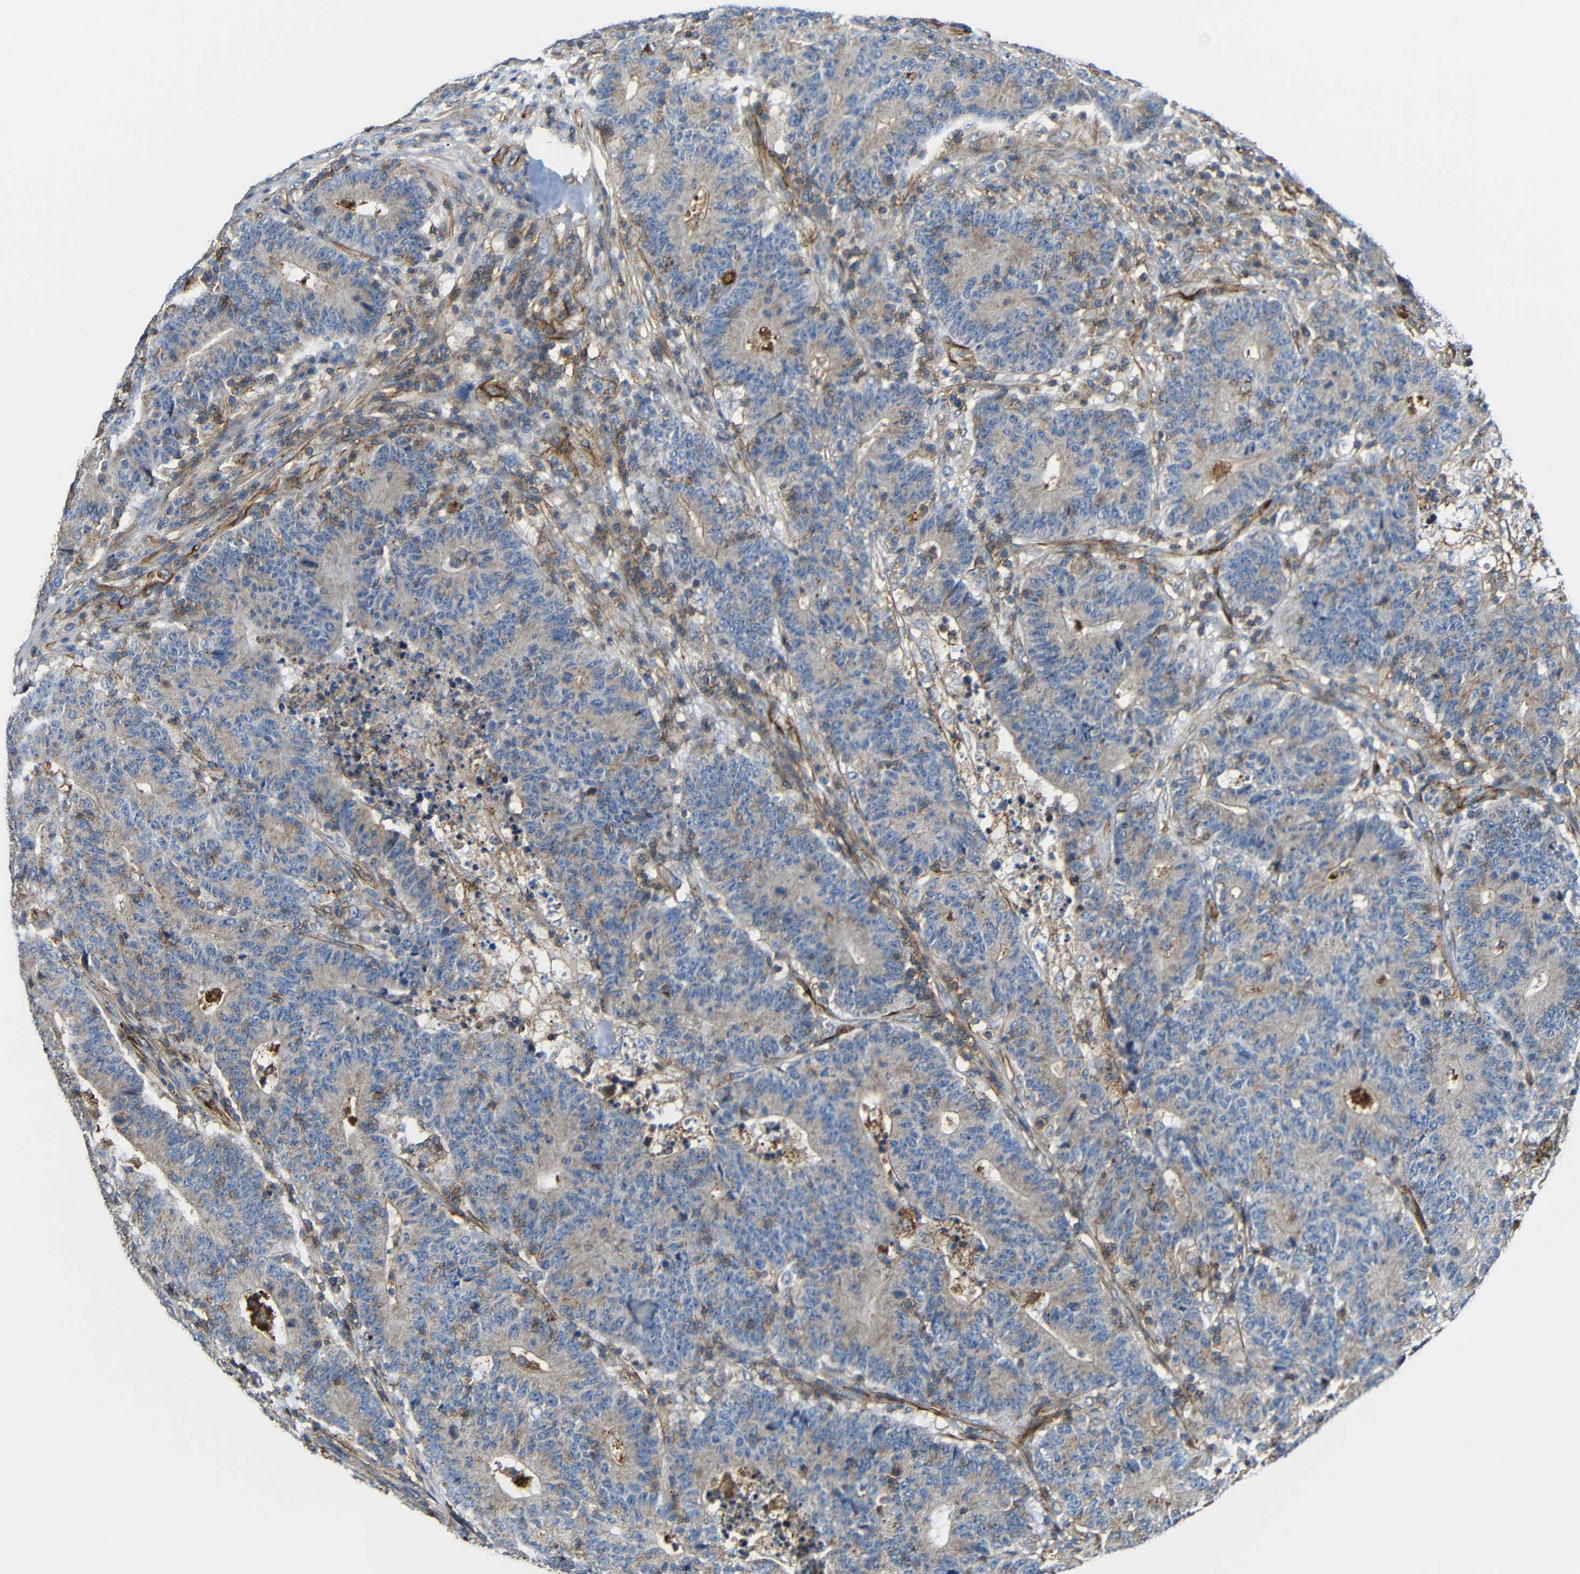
{"staining": {"intensity": "weak", "quantity": "25%-75%", "location": "cytoplasmic/membranous"}, "tissue": "colorectal cancer", "cell_type": "Tumor cells", "image_type": "cancer", "snomed": [{"axis": "morphology", "description": "Normal tissue, NOS"}, {"axis": "morphology", "description": "Adenocarcinoma, NOS"}, {"axis": "topography", "description": "Colon"}], "caption": "A low amount of weak cytoplasmic/membranous staining is identified in about 25%-75% of tumor cells in colorectal cancer (adenocarcinoma) tissue. Immunohistochemistry stains the protein in brown and the nuclei are stained blue.", "gene": "IGSF10", "patient": {"sex": "female", "age": 75}}